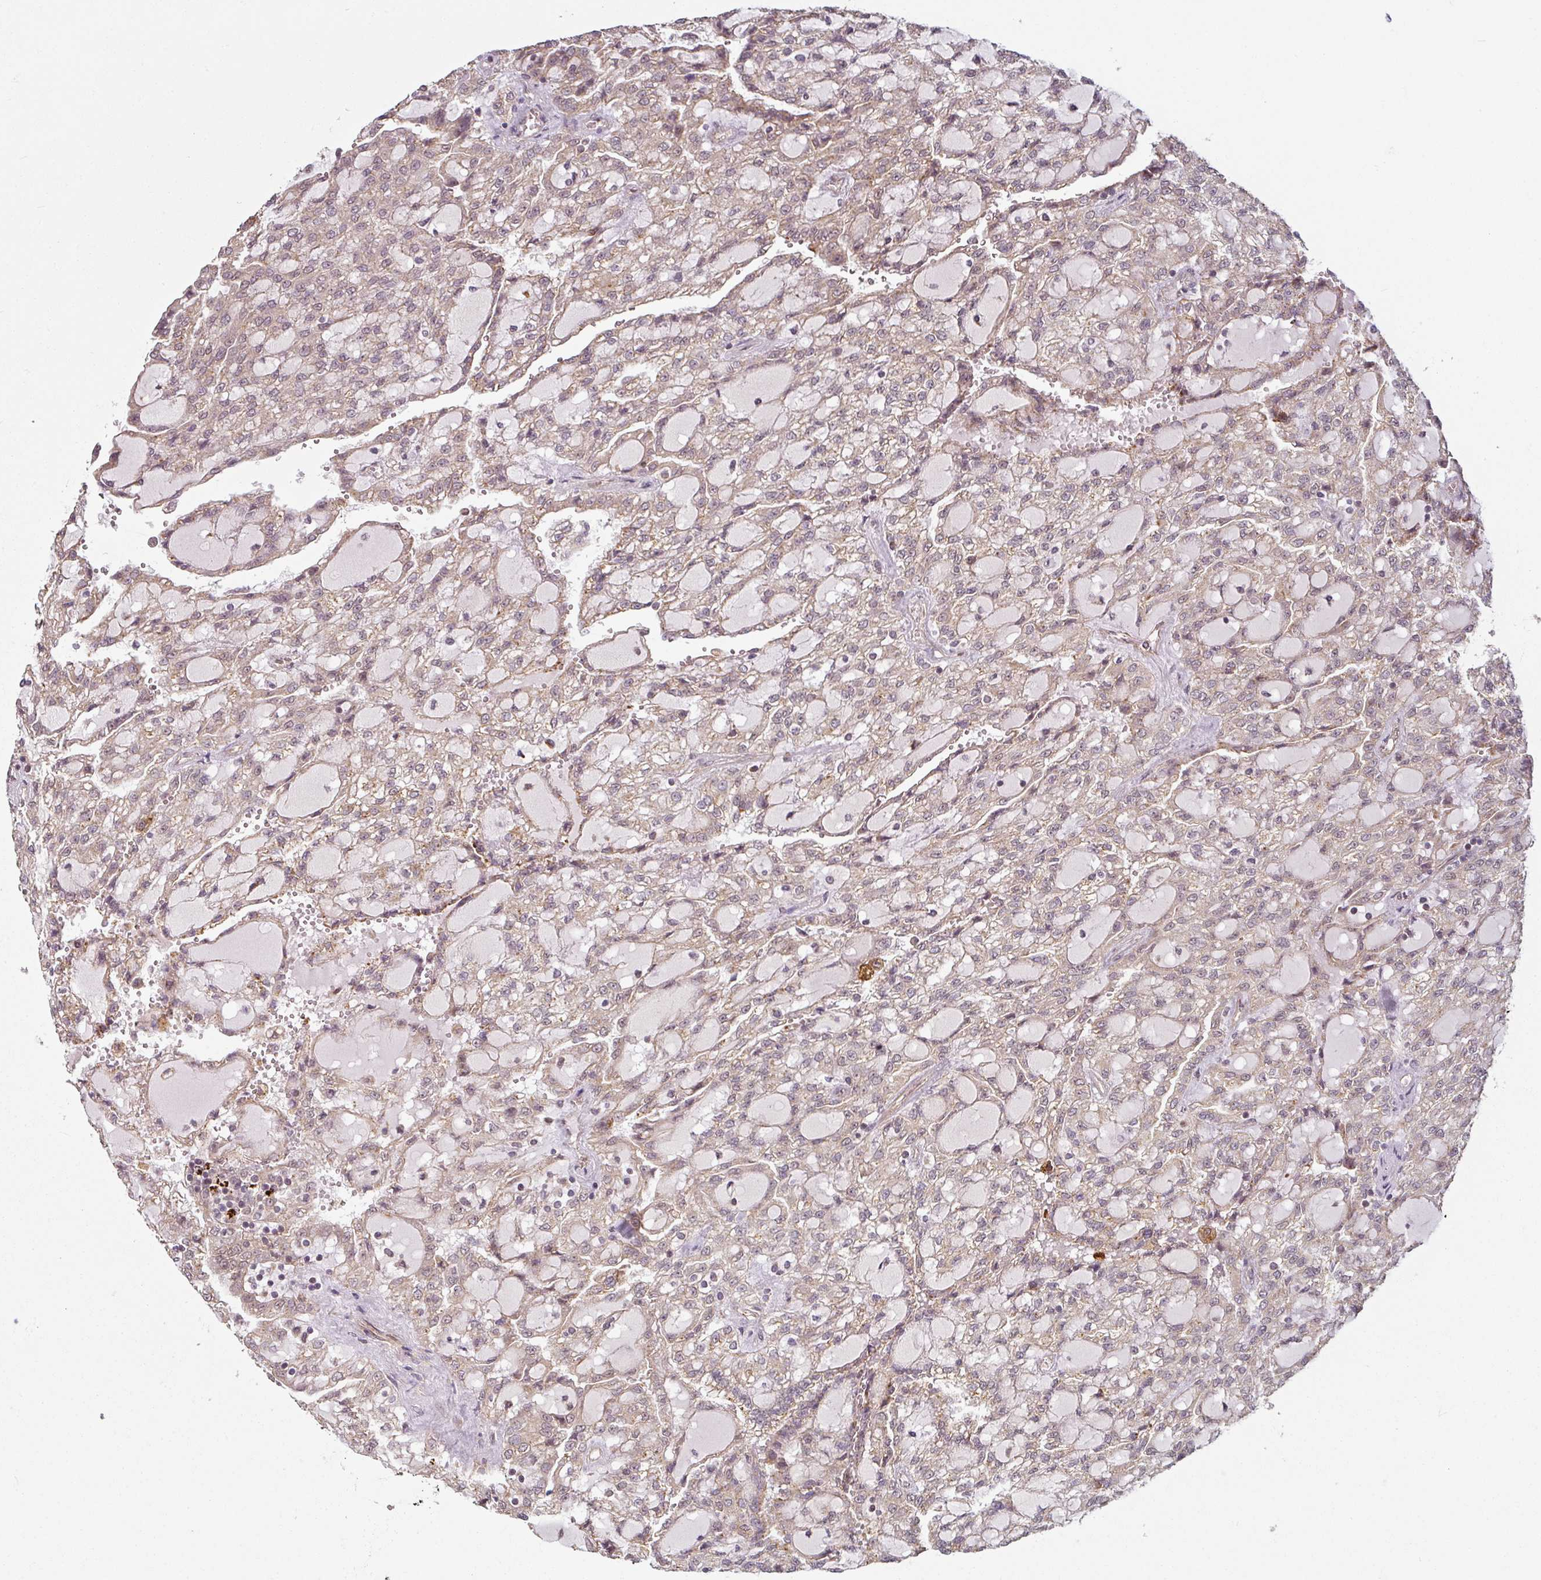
{"staining": {"intensity": "weak", "quantity": "25%-75%", "location": "cytoplasmic/membranous"}, "tissue": "renal cancer", "cell_type": "Tumor cells", "image_type": "cancer", "snomed": [{"axis": "morphology", "description": "Adenocarcinoma, NOS"}, {"axis": "topography", "description": "Kidney"}], "caption": "Weak cytoplasmic/membranous protein positivity is appreciated in about 25%-75% of tumor cells in renal cancer (adenocarcinoma).", "gene": "DIMT1", "patient": {"sex": "male", "age": 63}}